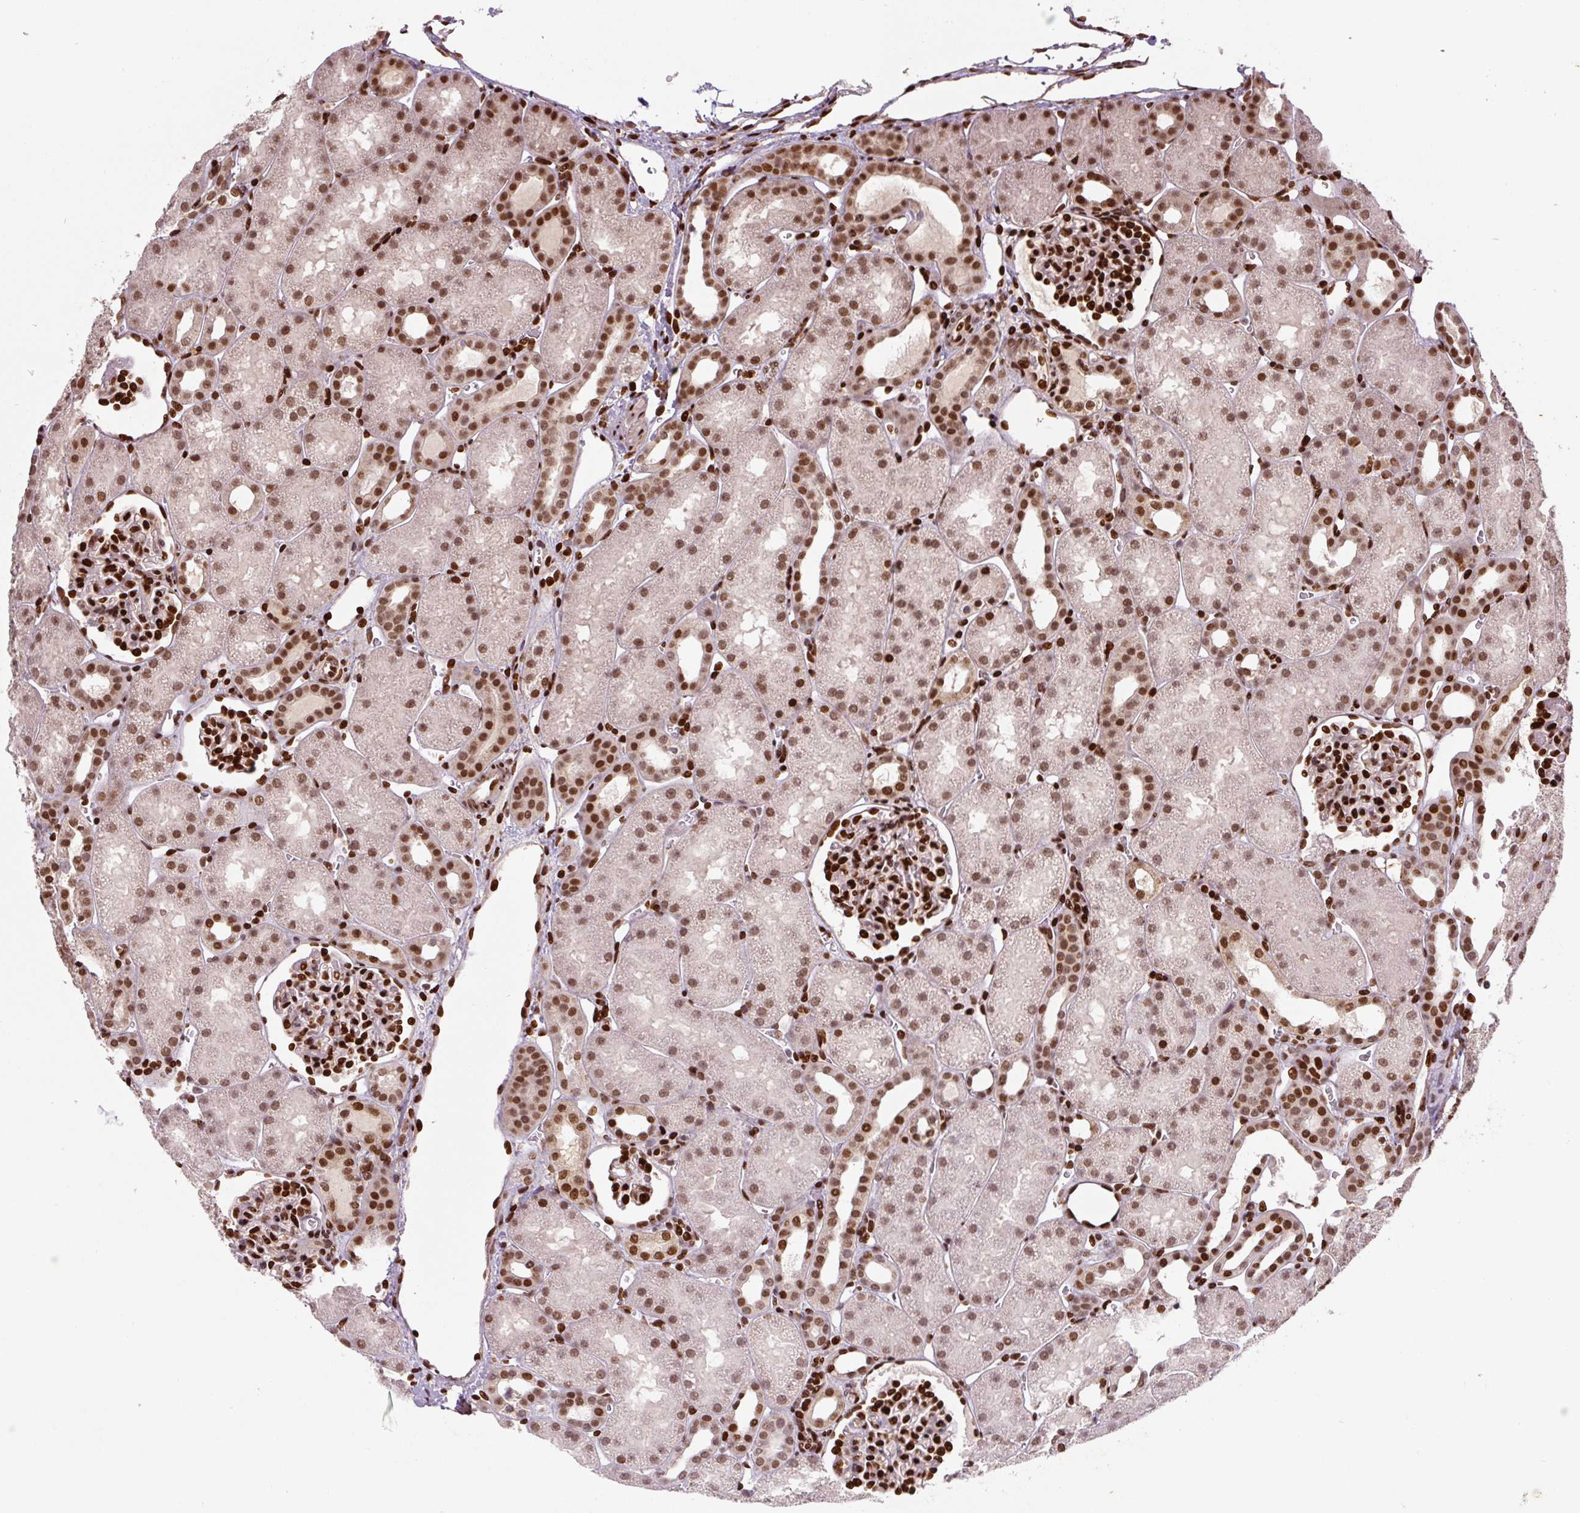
{"staining": {"intensity": "strong", "quantity": ">75%", "location": "nuclear"}, "tissue": "kidney", "cell_type": "Cells in glomeruli", "image_type": "normal", "snomed": [{"axis": "morphology", "description": "Normal tissue, NOS"}, {"axis": "topography", "description": "Kidney"}], "caption": "A high-resolution photomicrograph shows IHC staining of benign kidney, which demonstrates strong nuclear positivity in about >75% of cells in glomeruli. (Stains: DAB in brown, nuclei in blue, Microscopy: brightfield microscopy at high magnification).", "gene": "PYDC2", "patient": {"sex": "male", "age": 2}}